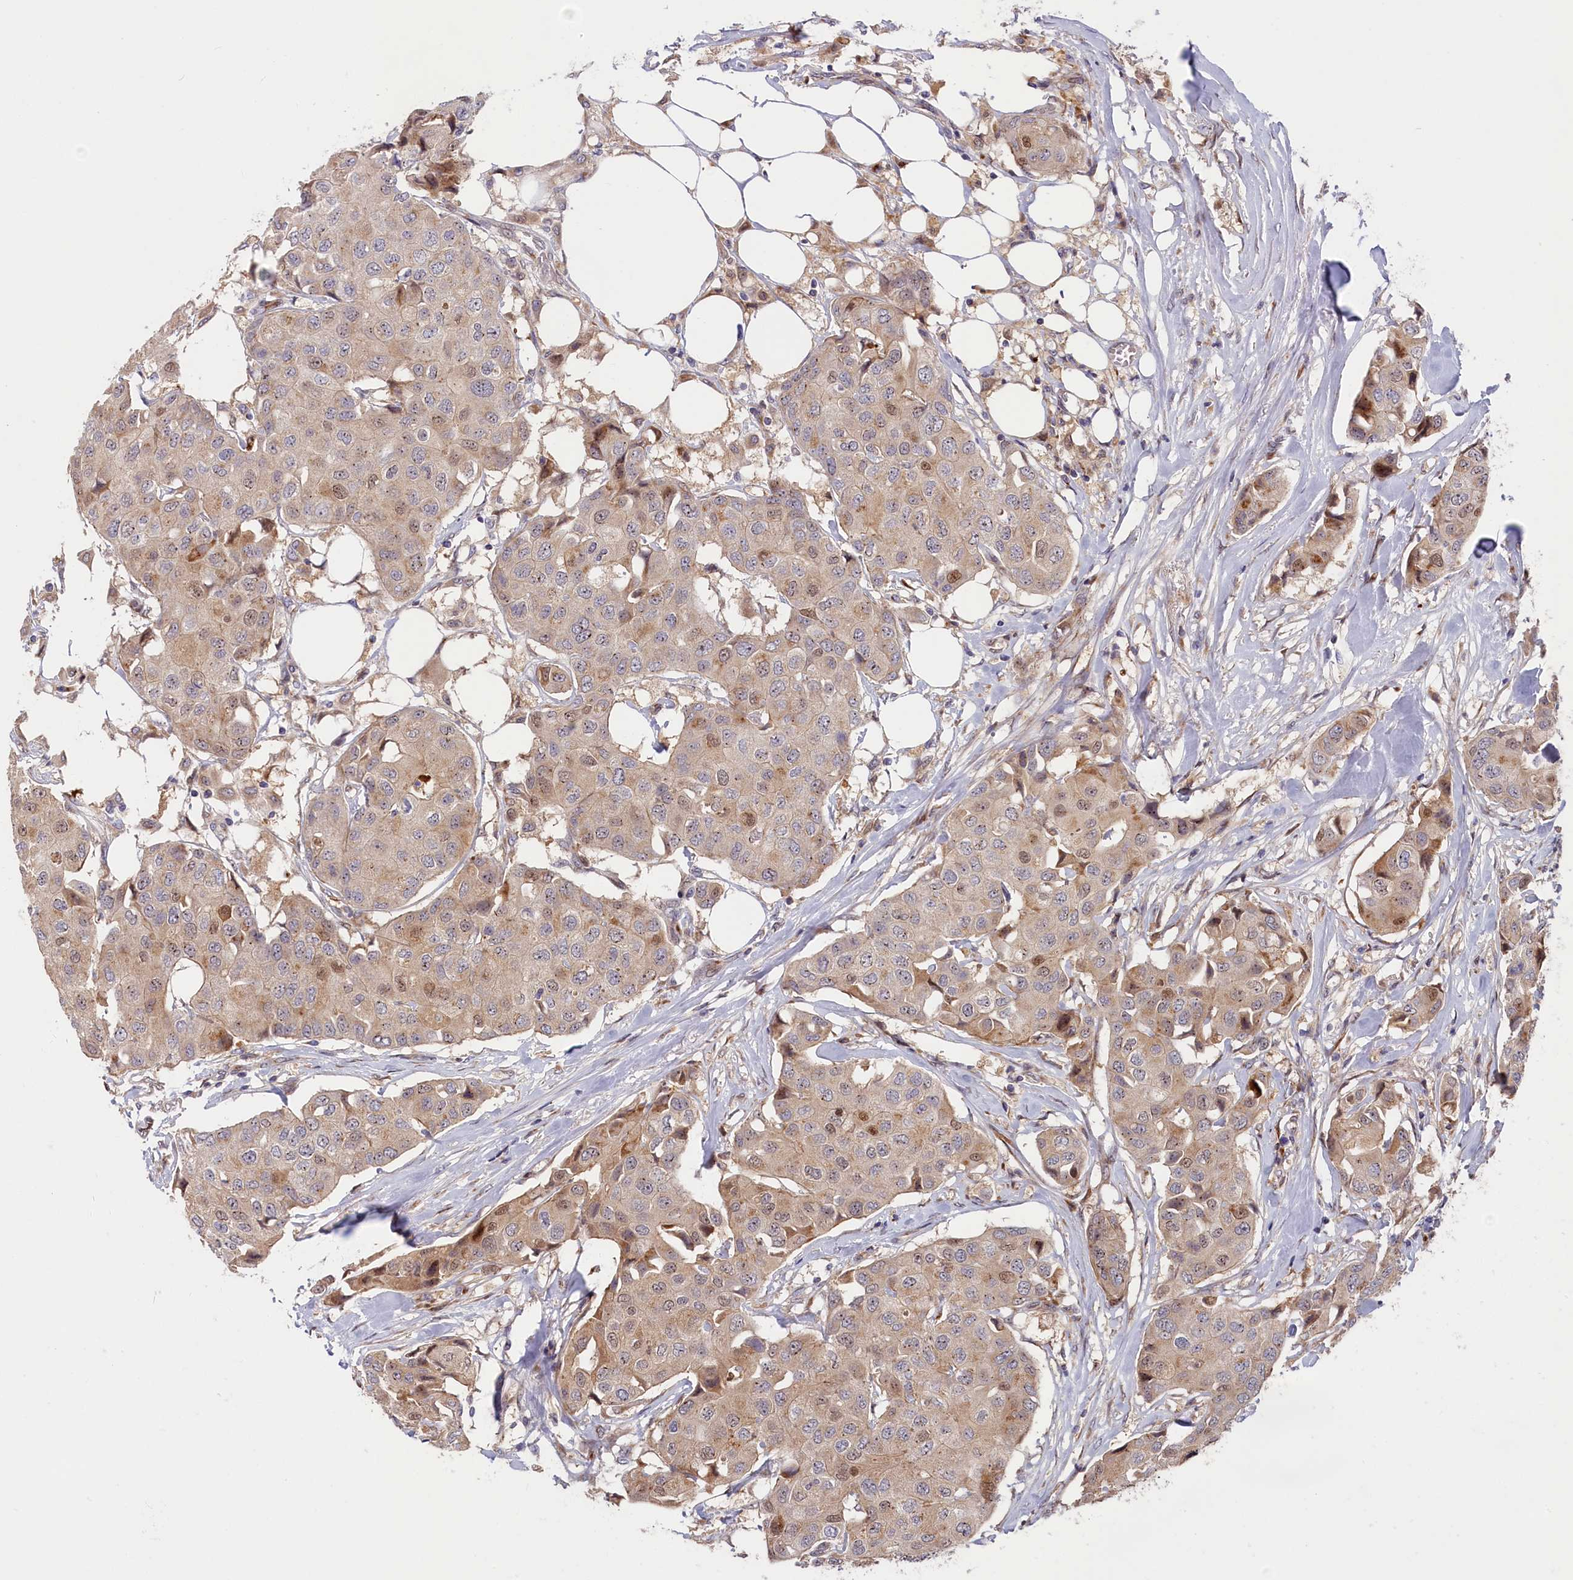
{"staining": {"intensity": "moderate", "quantity": "<25%", "location": "cytoplasmic/membranous,nuclear"}, "tissue": "breast cancer", "cell_type": "Tumor cells", "image_type": "cancer", "snomed": [{"axis": "morphology", "description": "Duct carcinoma"}, {"axis": "topography", "description": "Breast"}], "caption": "Immunohistochemical staining of intraductal carcinoma (breast) displays low levels of moderate cytoplasmic/membranous and nuclear positivity in approximately <25% of tumor cells. The staining is performed using DAB (3,3'-diaminobenzidine) brown chromogen to label protein expression. The nuclei are counter-stained blue using hematoxylin.", "gene": "CHST12", "patient": {"sex": "female", "age": 80}}